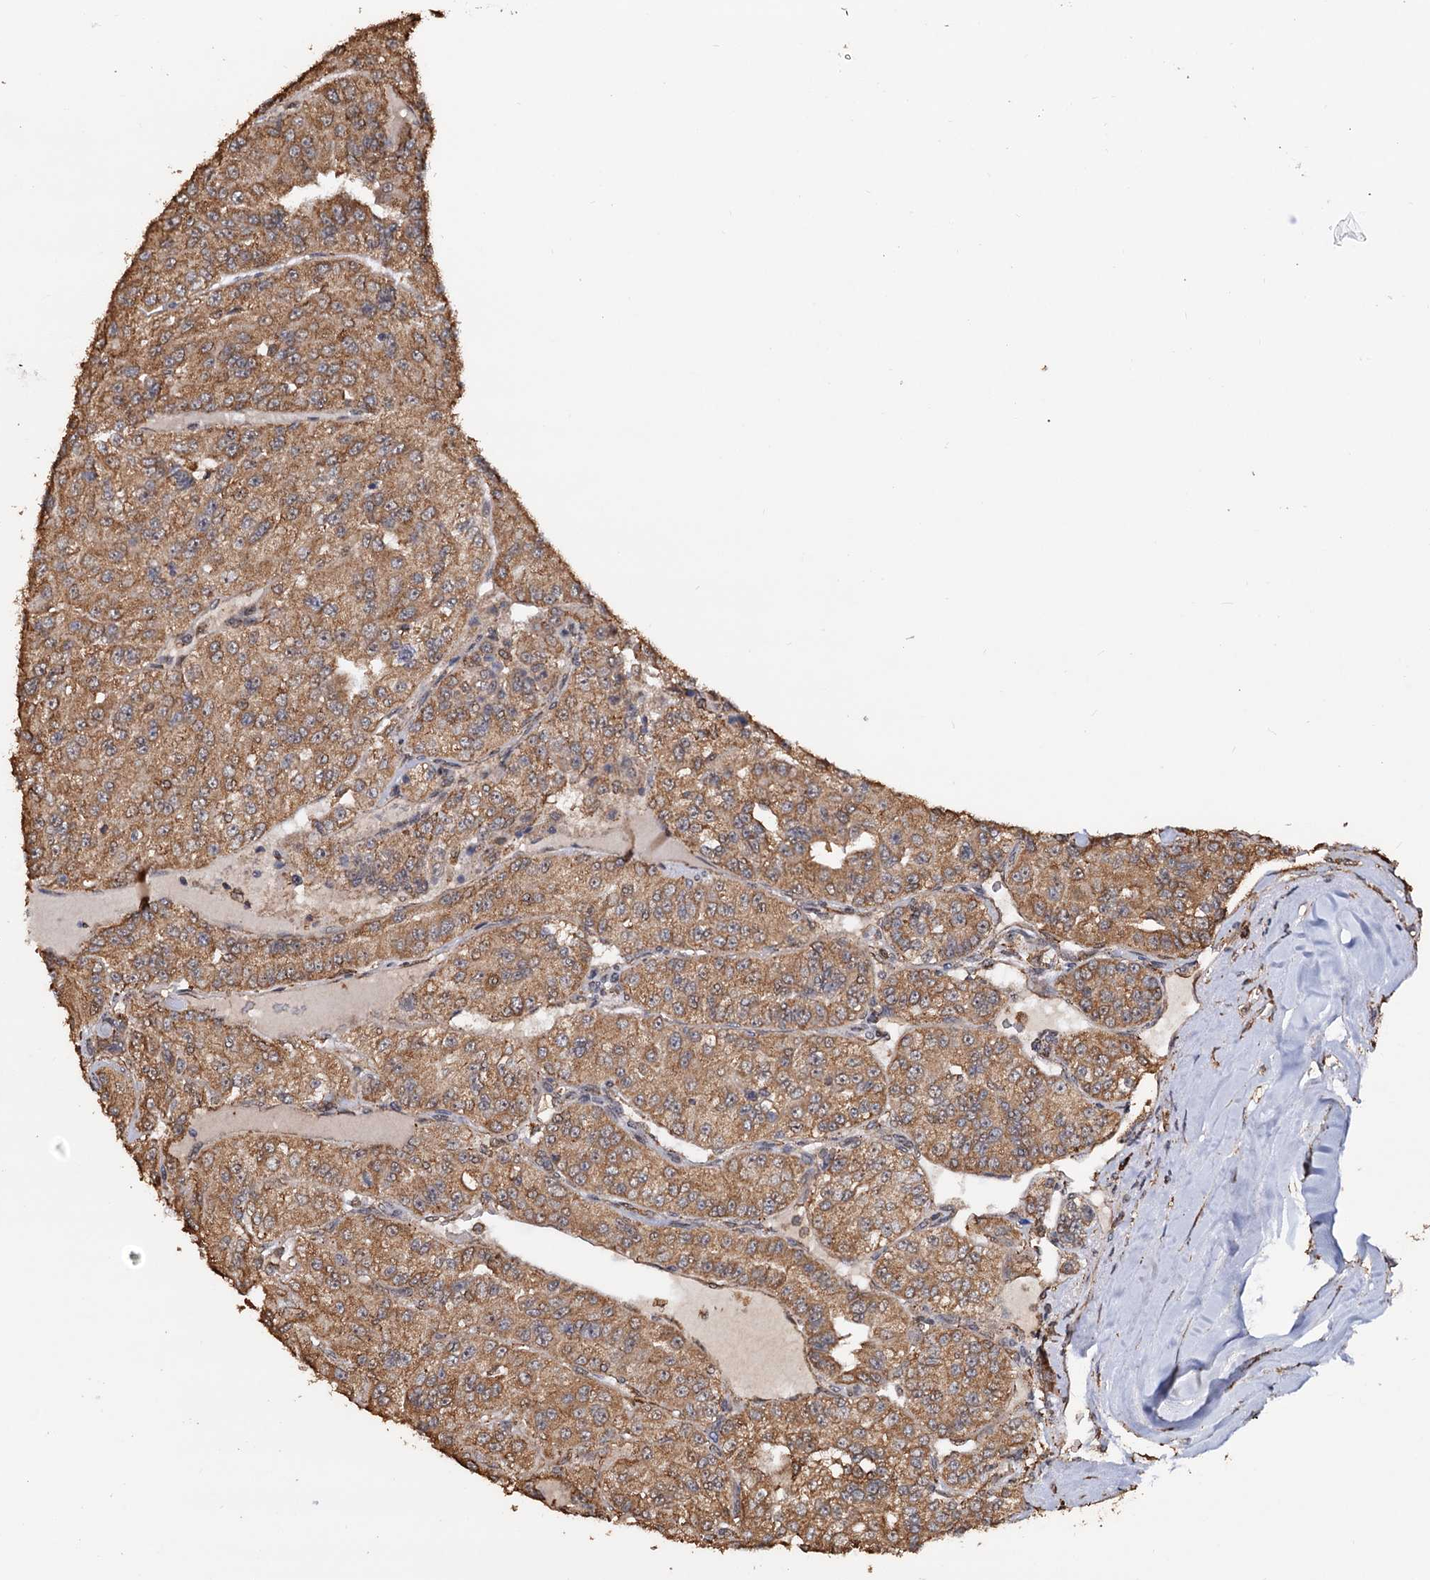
{"staining": {"intensity": "moderate", "quantity": ">75%", "location": "cytoplasmic/membranous"}, "tissue": "renal cancer", "cell_type": "Tumor cells", "image_type": "cancer", "snomed": [{"axis": "morphology", "description": "Adenocarcinoma, NOS"}, {"axis": "topography", "description": "Kidney"}], "caption": "Renal adenocarcinoma stained for a protein exhibits moderate cytoplasmic/membranous positivity in tumor cells.", "gene": "TBC1D12", "patient": {"sex": "female", "age": 63}}